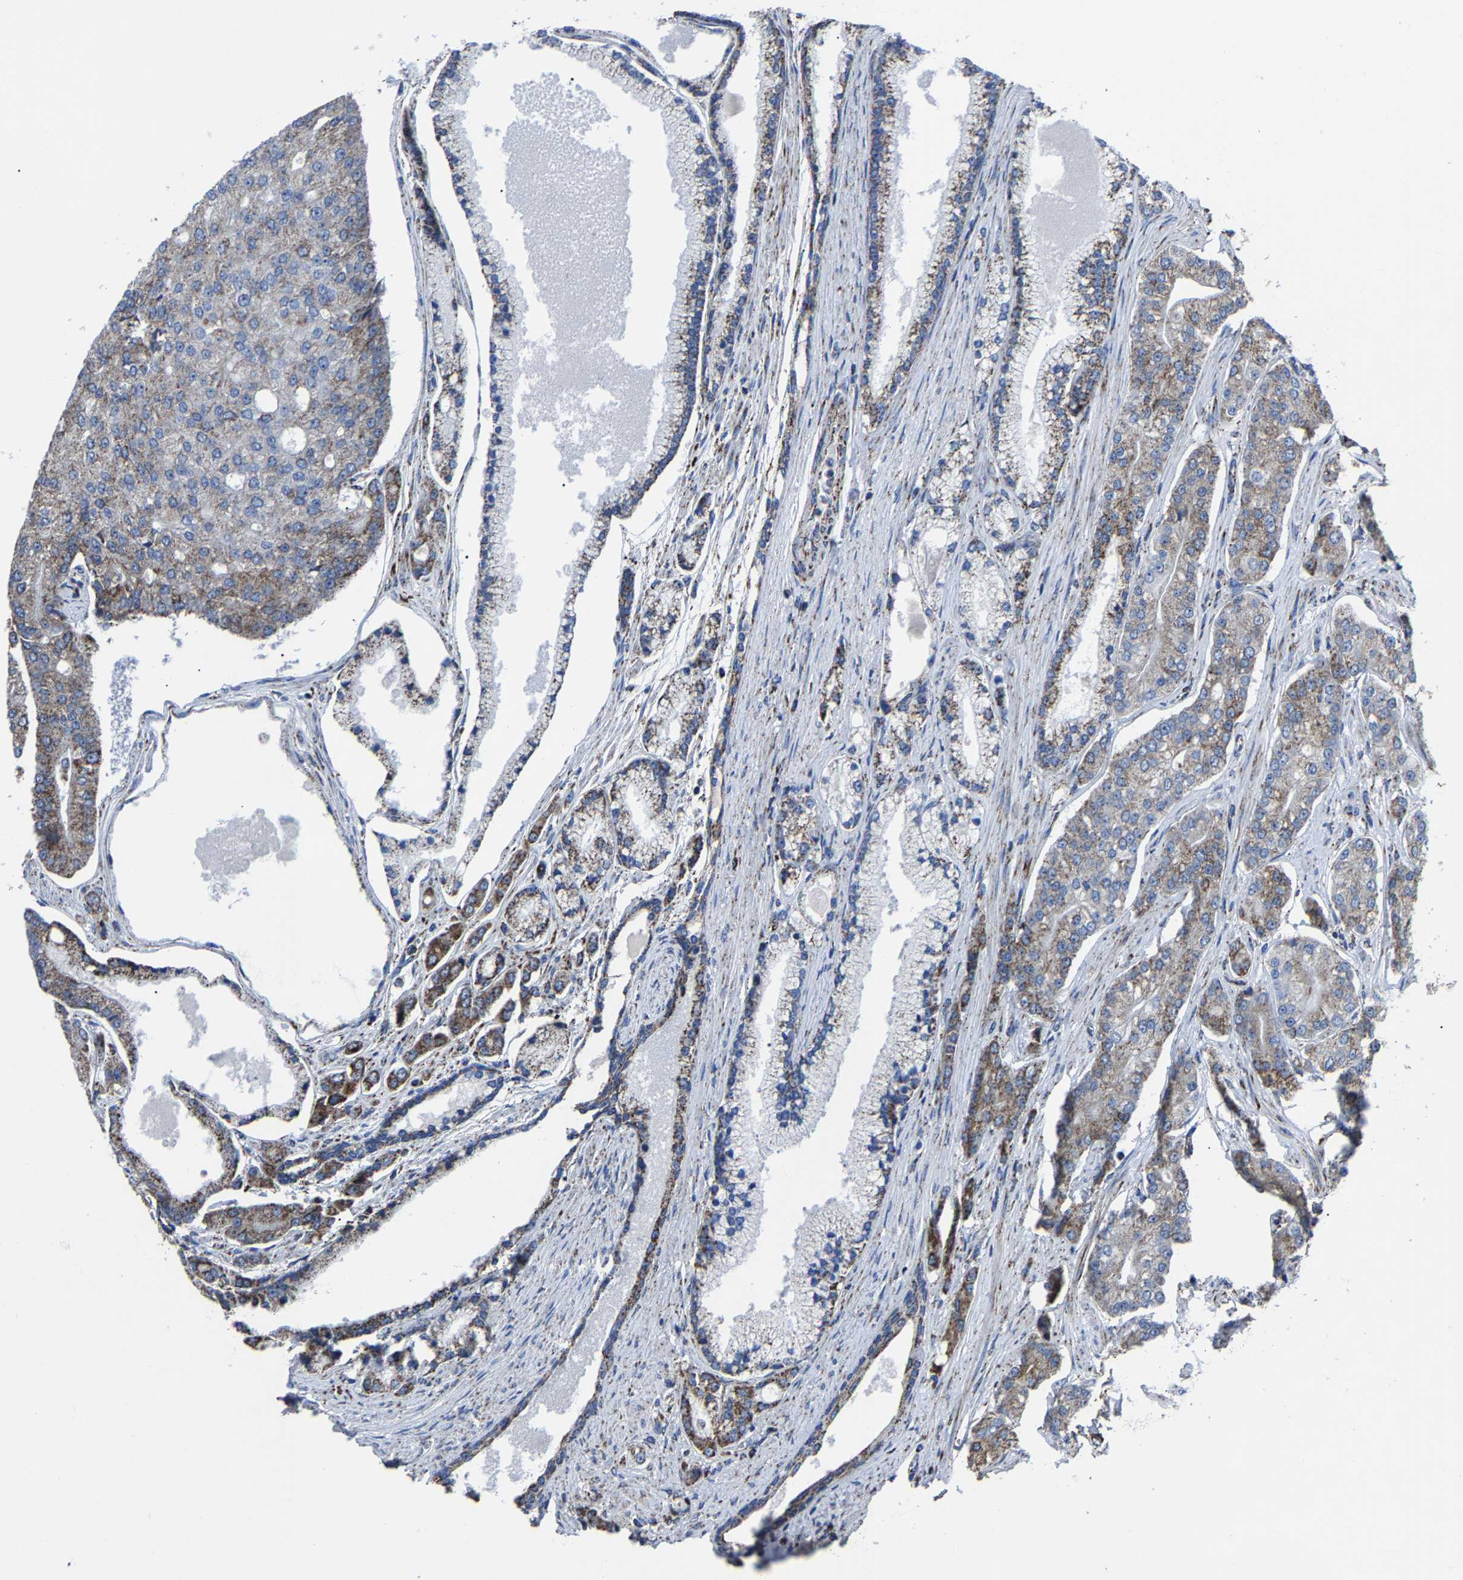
{"staining": {"intensity": "moderate", "quantity": "25%-75%", "location": "cytoplasmic/membranous"}, "tissue": "prostate cancer", "cell_type": "Tumor cells", "image_type": "cancer", "snomed": [{"axis": "morphology", "description": "Adenocarcinoma, High grade"}, {"axis": "topography", "description": "Prostate"}], "caption": "Moderate cytoplasmic/membranous protein staining is present in approximately 25%-75% of tumor cells in high-grade adenocarcinoma (prostate).", "gene": "NDUFV3", "patient": {"sex": "male", "age": 71}}